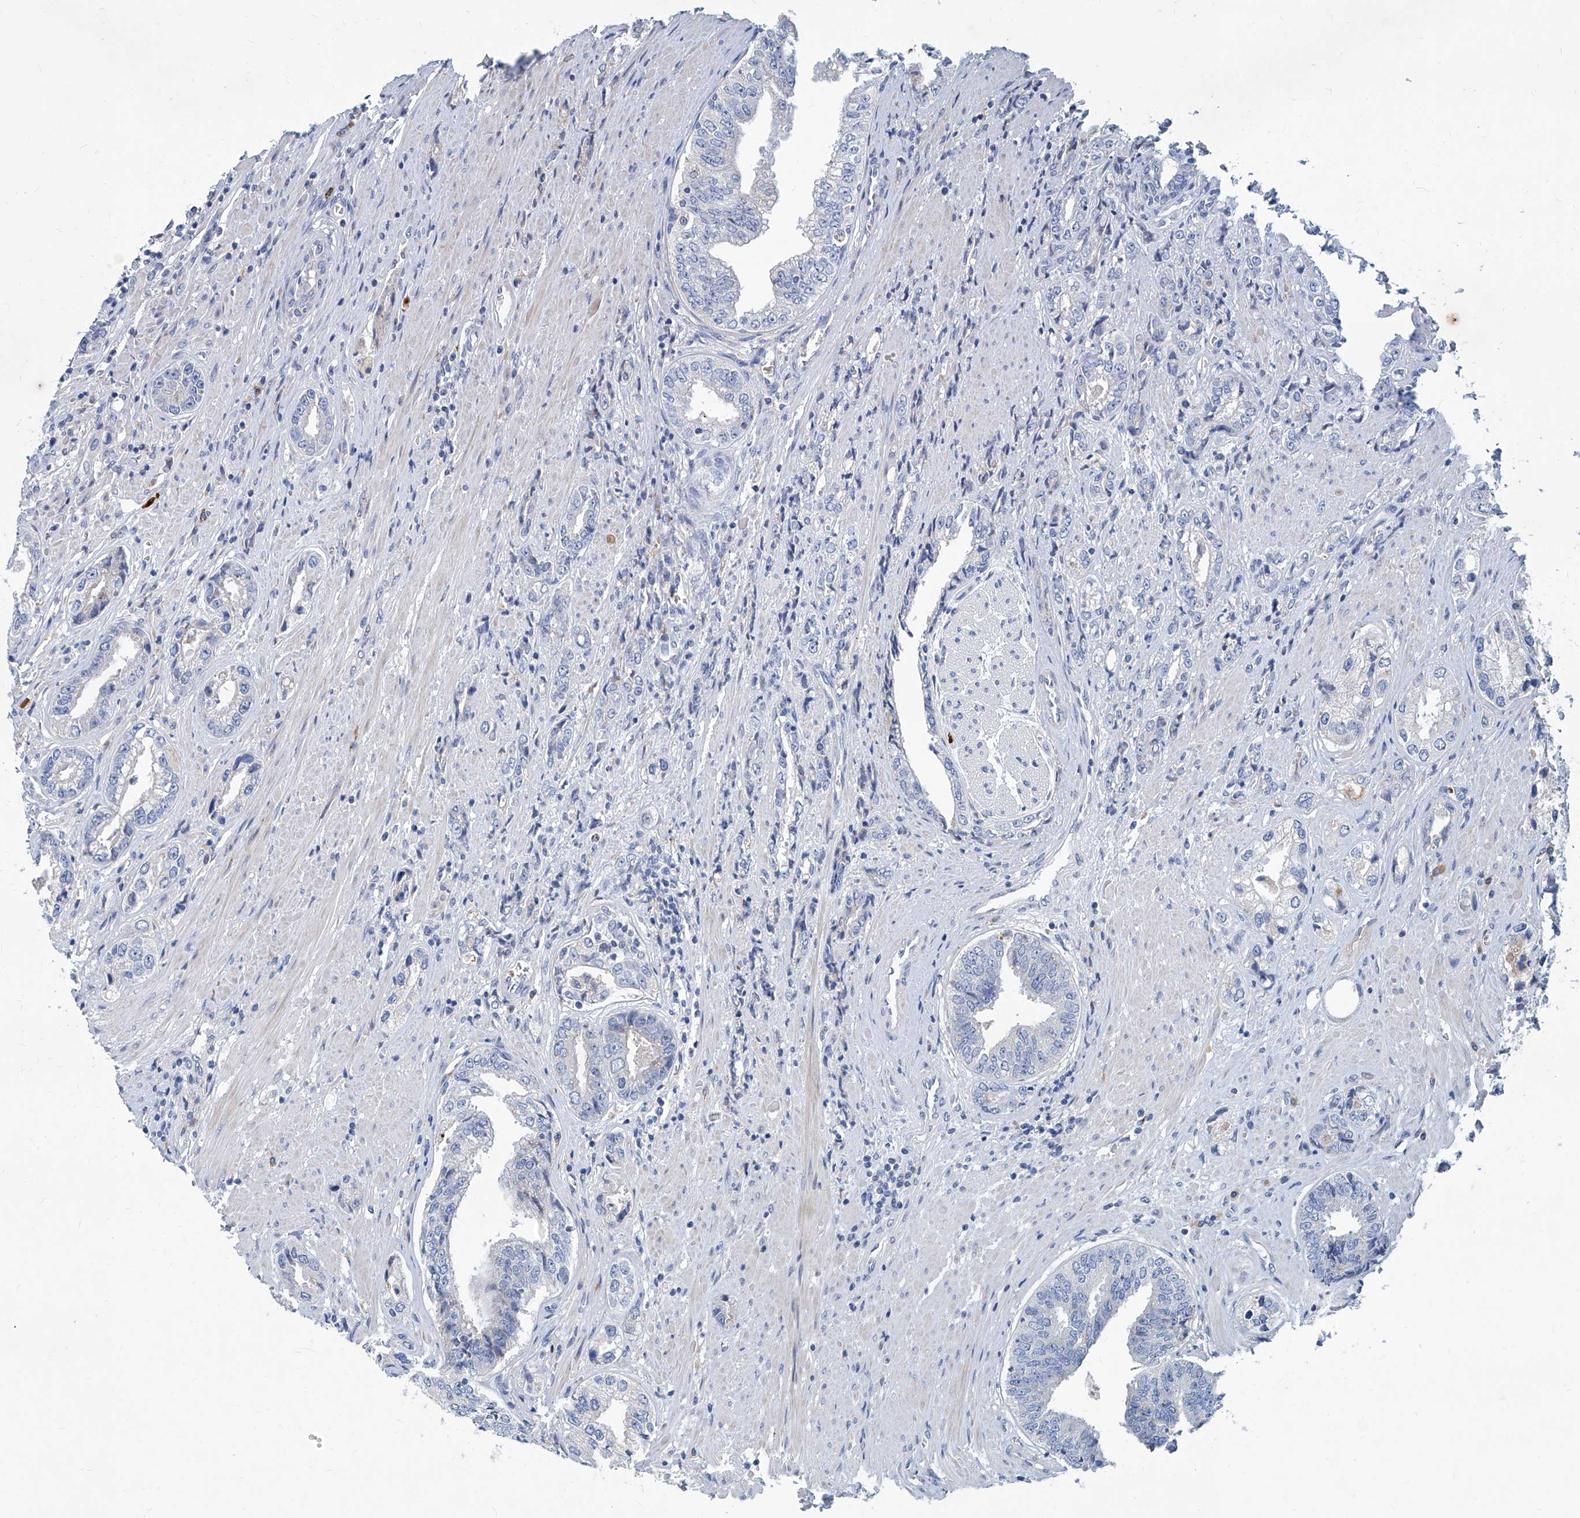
{"staining": {"intensity": "negative", "quantity": "none", "location": "none"}, "tissue": "prostate cancer", "cell_type": "Tumor cells", "image_type": "cancer", "snomed": [{"axis": "morphology", "description": "Adenocarcinoma, High grade"}, {"axis": "topography", "description": "Prostate"}], "caption": "Immunohistochemical staining of human prostate adenocarcinoma (high-grade) exhibits no significant staining in tumor cells.", "gene": "FPR2", "patient": {"sex": "male", "age": 61}}